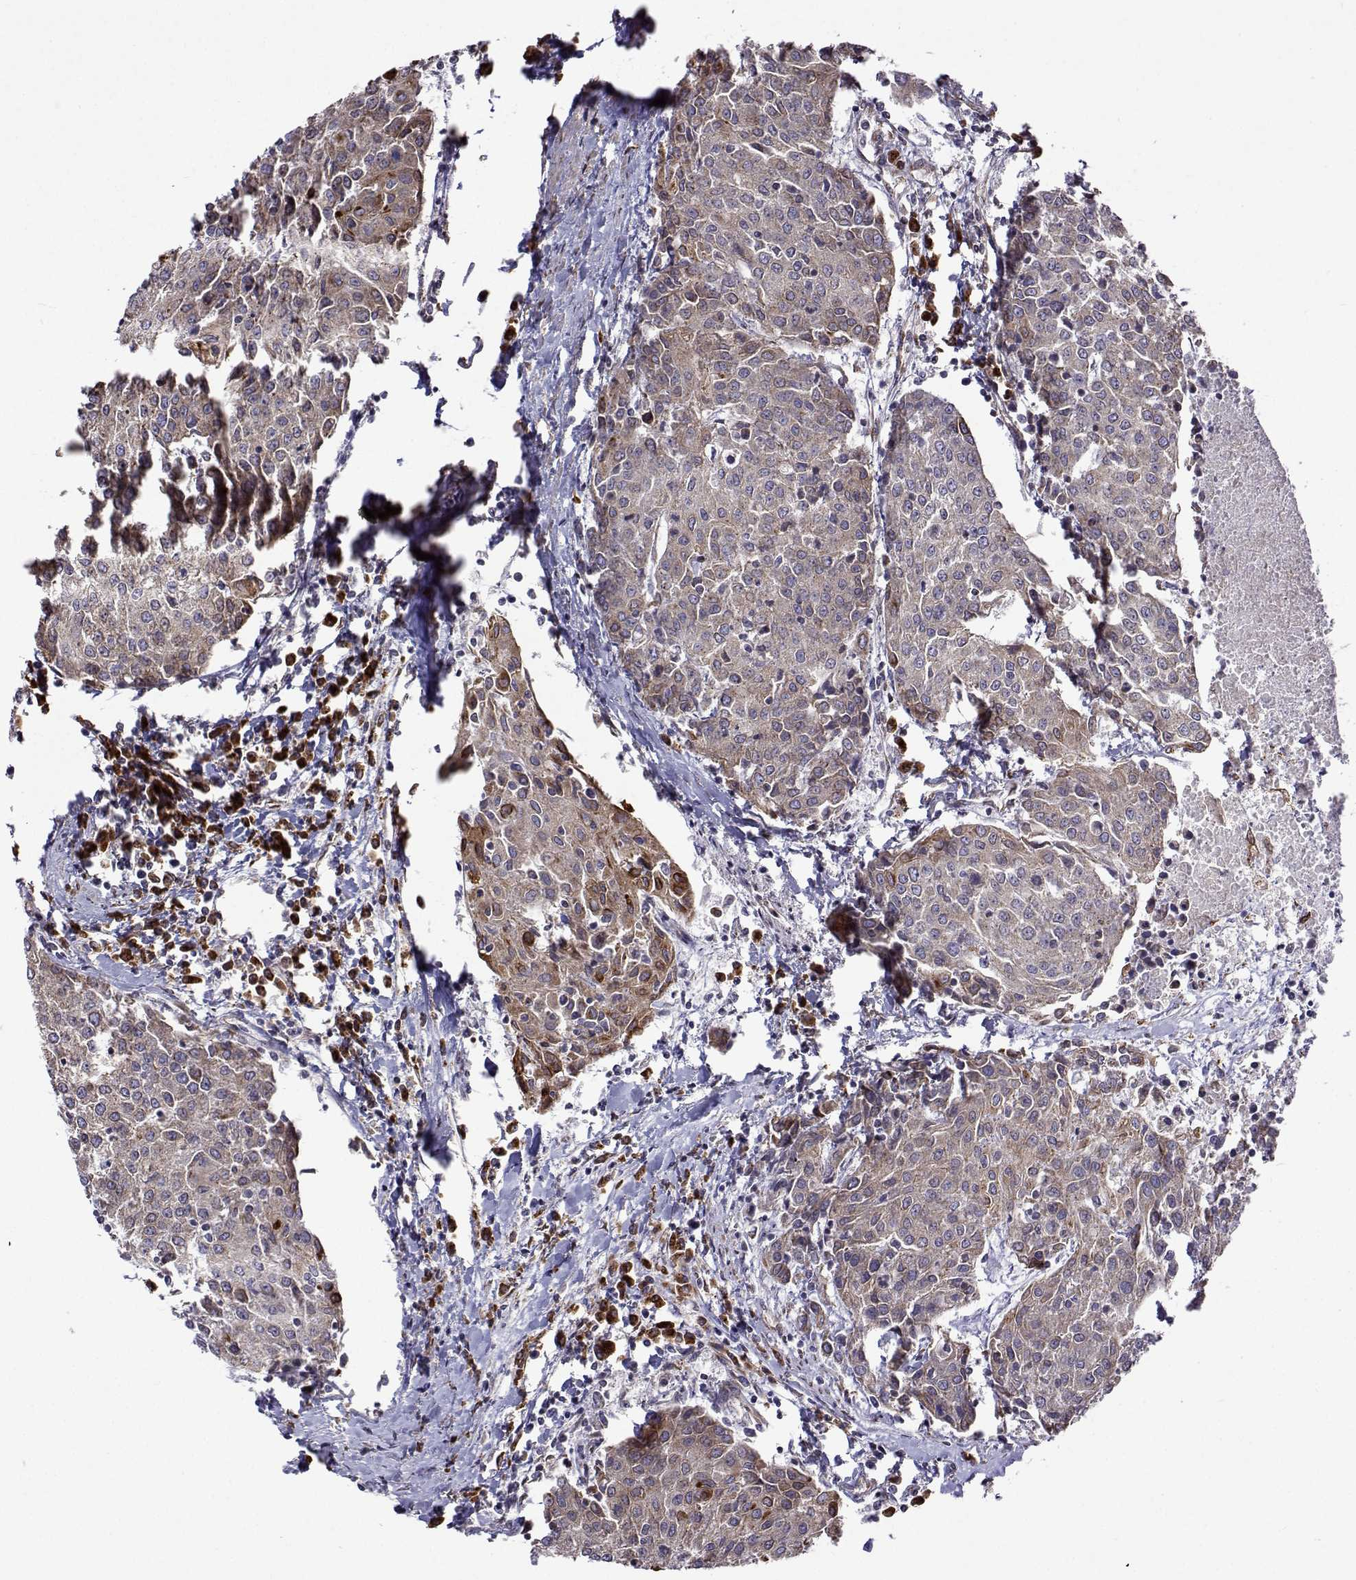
{"staining": {"intensity": "weak", "quantity": "25%-75%", "location": "cytoplasmic/membranous"}, "tissue": "urothelial cancer", "cell_type": "Tumor cells", "image_type": "cancer", "snomed": [{"axis": "morphology", "description": "Urothelial carcinoma, High grade"}, {"axis": "topography", "description": "Urinary bladder"}], "caption": "Urothelial cancer stained with immunohistochemistry (IHC) shows weak cytoplasmic/membranous positivity in about 25%-75% of tumor cells.", "gene": "PGRMC2", "patient": {"sex": "female", "age": 85}}